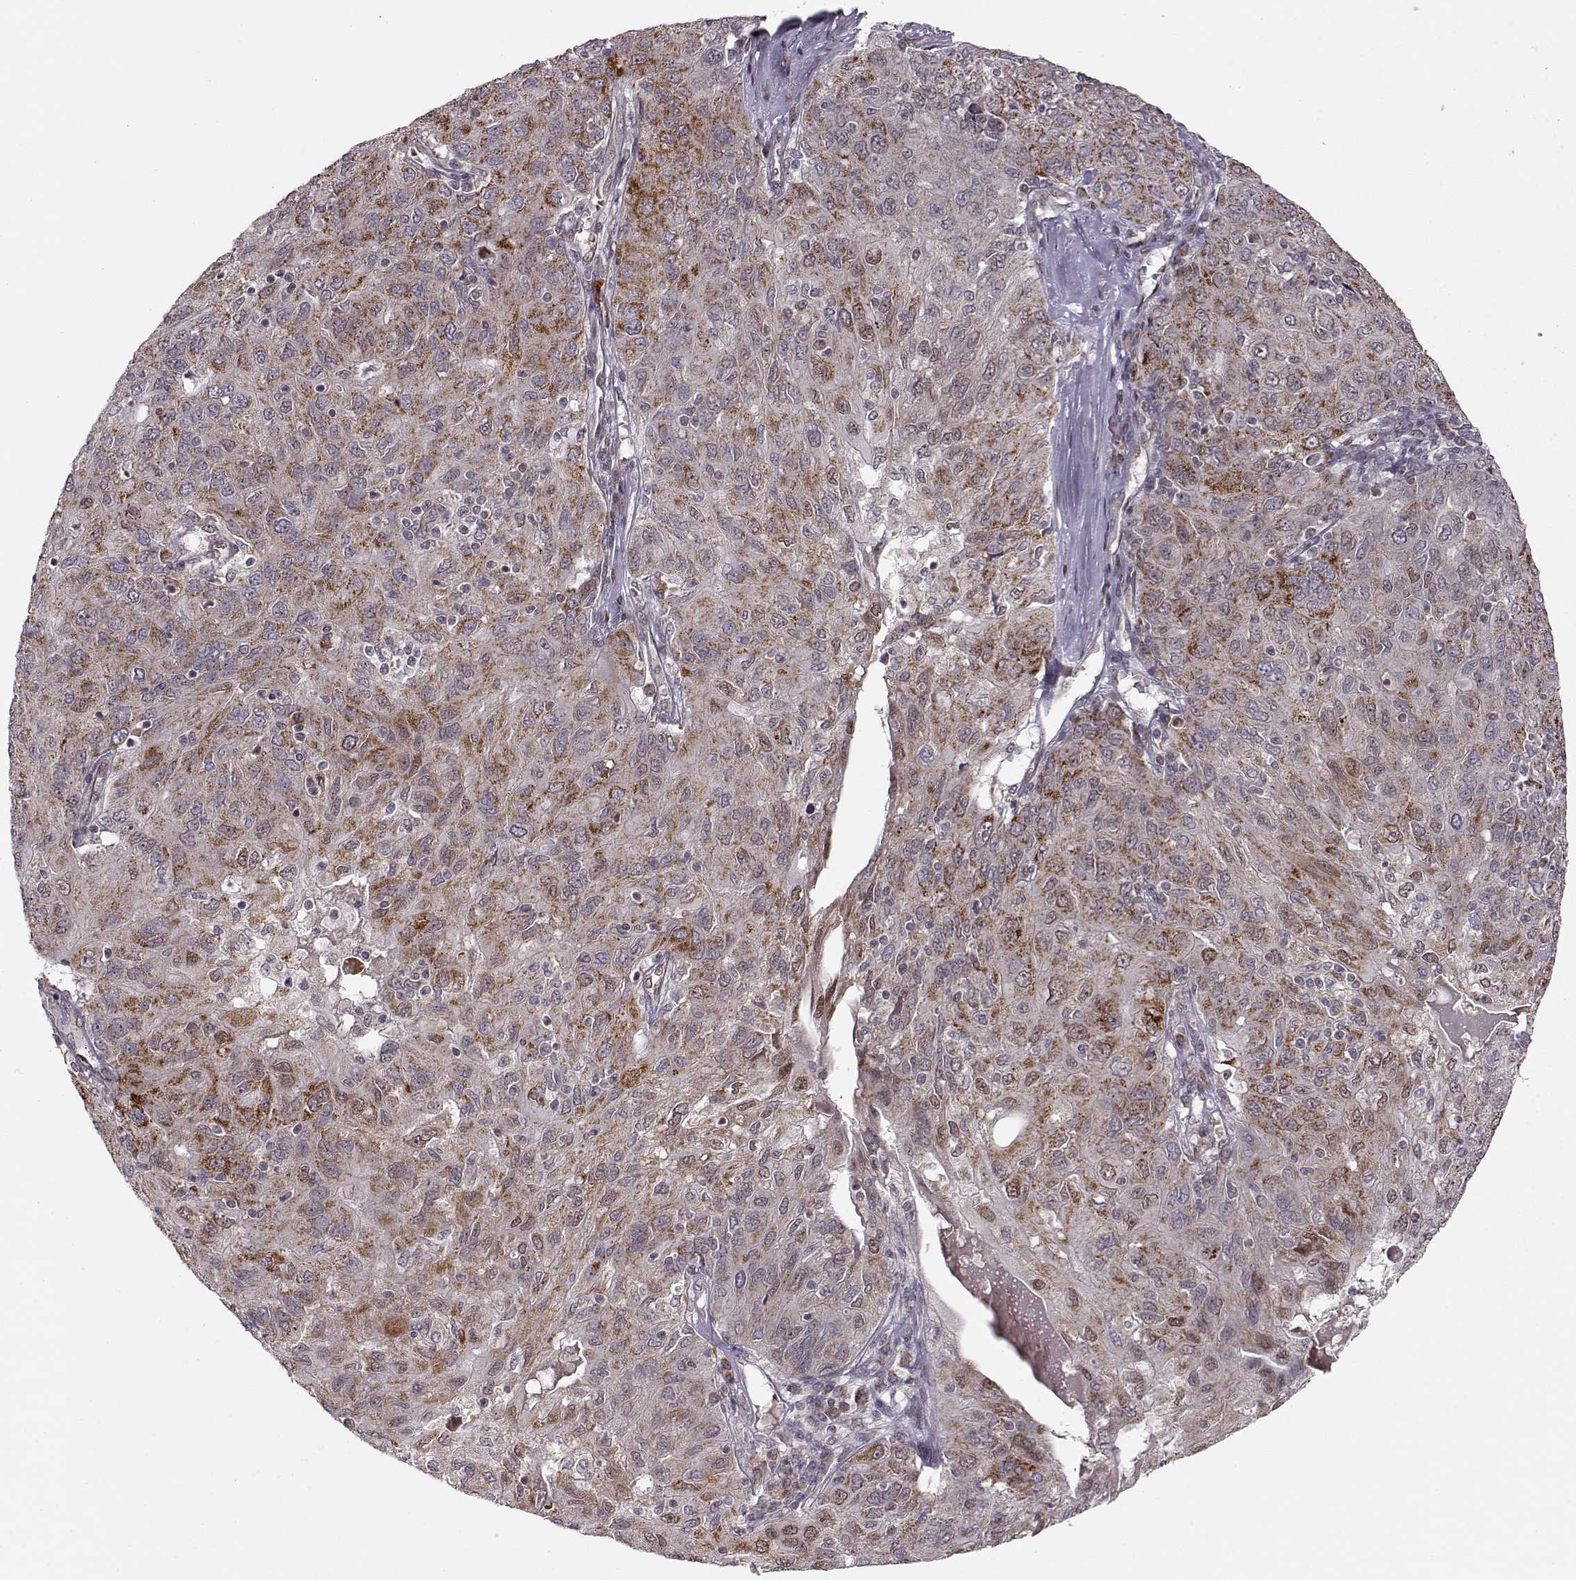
{"staining": {"intensity": "moderate", "quantity": ">75%", "location": "cytoplasmic/membranous"}, "tissue": "ovarian cancer", "cell_type": "Tumor cells", "image_type": "cancer", "snomed": [{"axis": "morphology", "description": "Carcinoma, endometroid"}, {"axis": "topography", "description": "Ovary"}], "caption": "Immunohistochemistry micrograph of neoplastic tissue: human ovarian cancer stained using IHC exhibits medium levels of moderate protein expression localized specifically in the cytoplasmic/membranous of tumor cells, appearing as a cytoplasmic/membranous brown color.", "gene": "RAI1", "patient": {"sex": "female", "age": 50}}